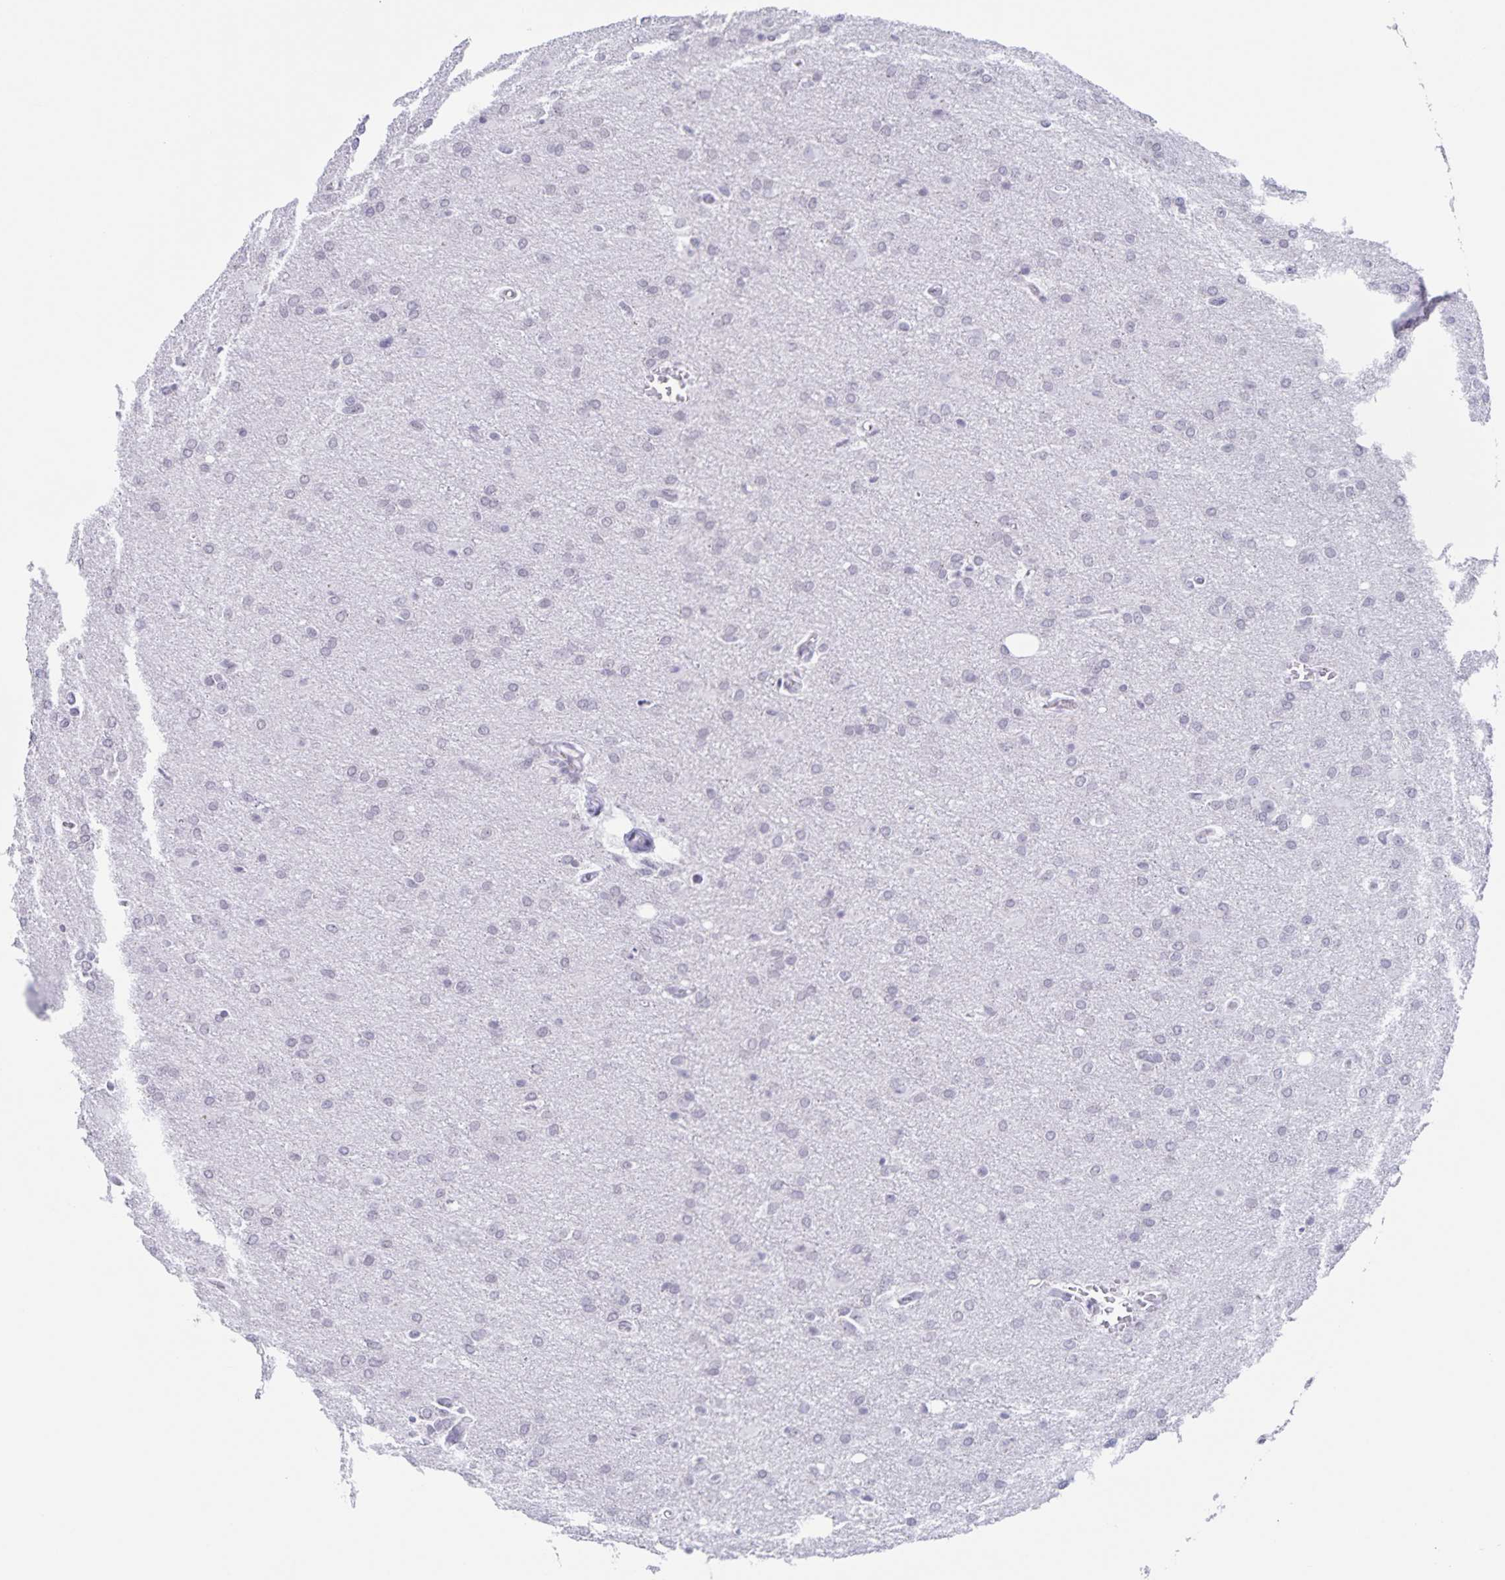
{"staining": {"intensity": "negative", "quantity": "none", "location": "none"}, "tissue": "glioma", "cell_type": "Tumor cells", "image_type": "cancer", "snomed": [{"axis": "morphology", "description": "Glioma, malignant, High grade"}, {"axis": "topography", "description": "Brain"}], "caption": "Tumor cells are negative for protein expression in human high-grade glioma (malignant).", "gene": "LCE6A", "patient": {"sex": "male", "age": 68}}